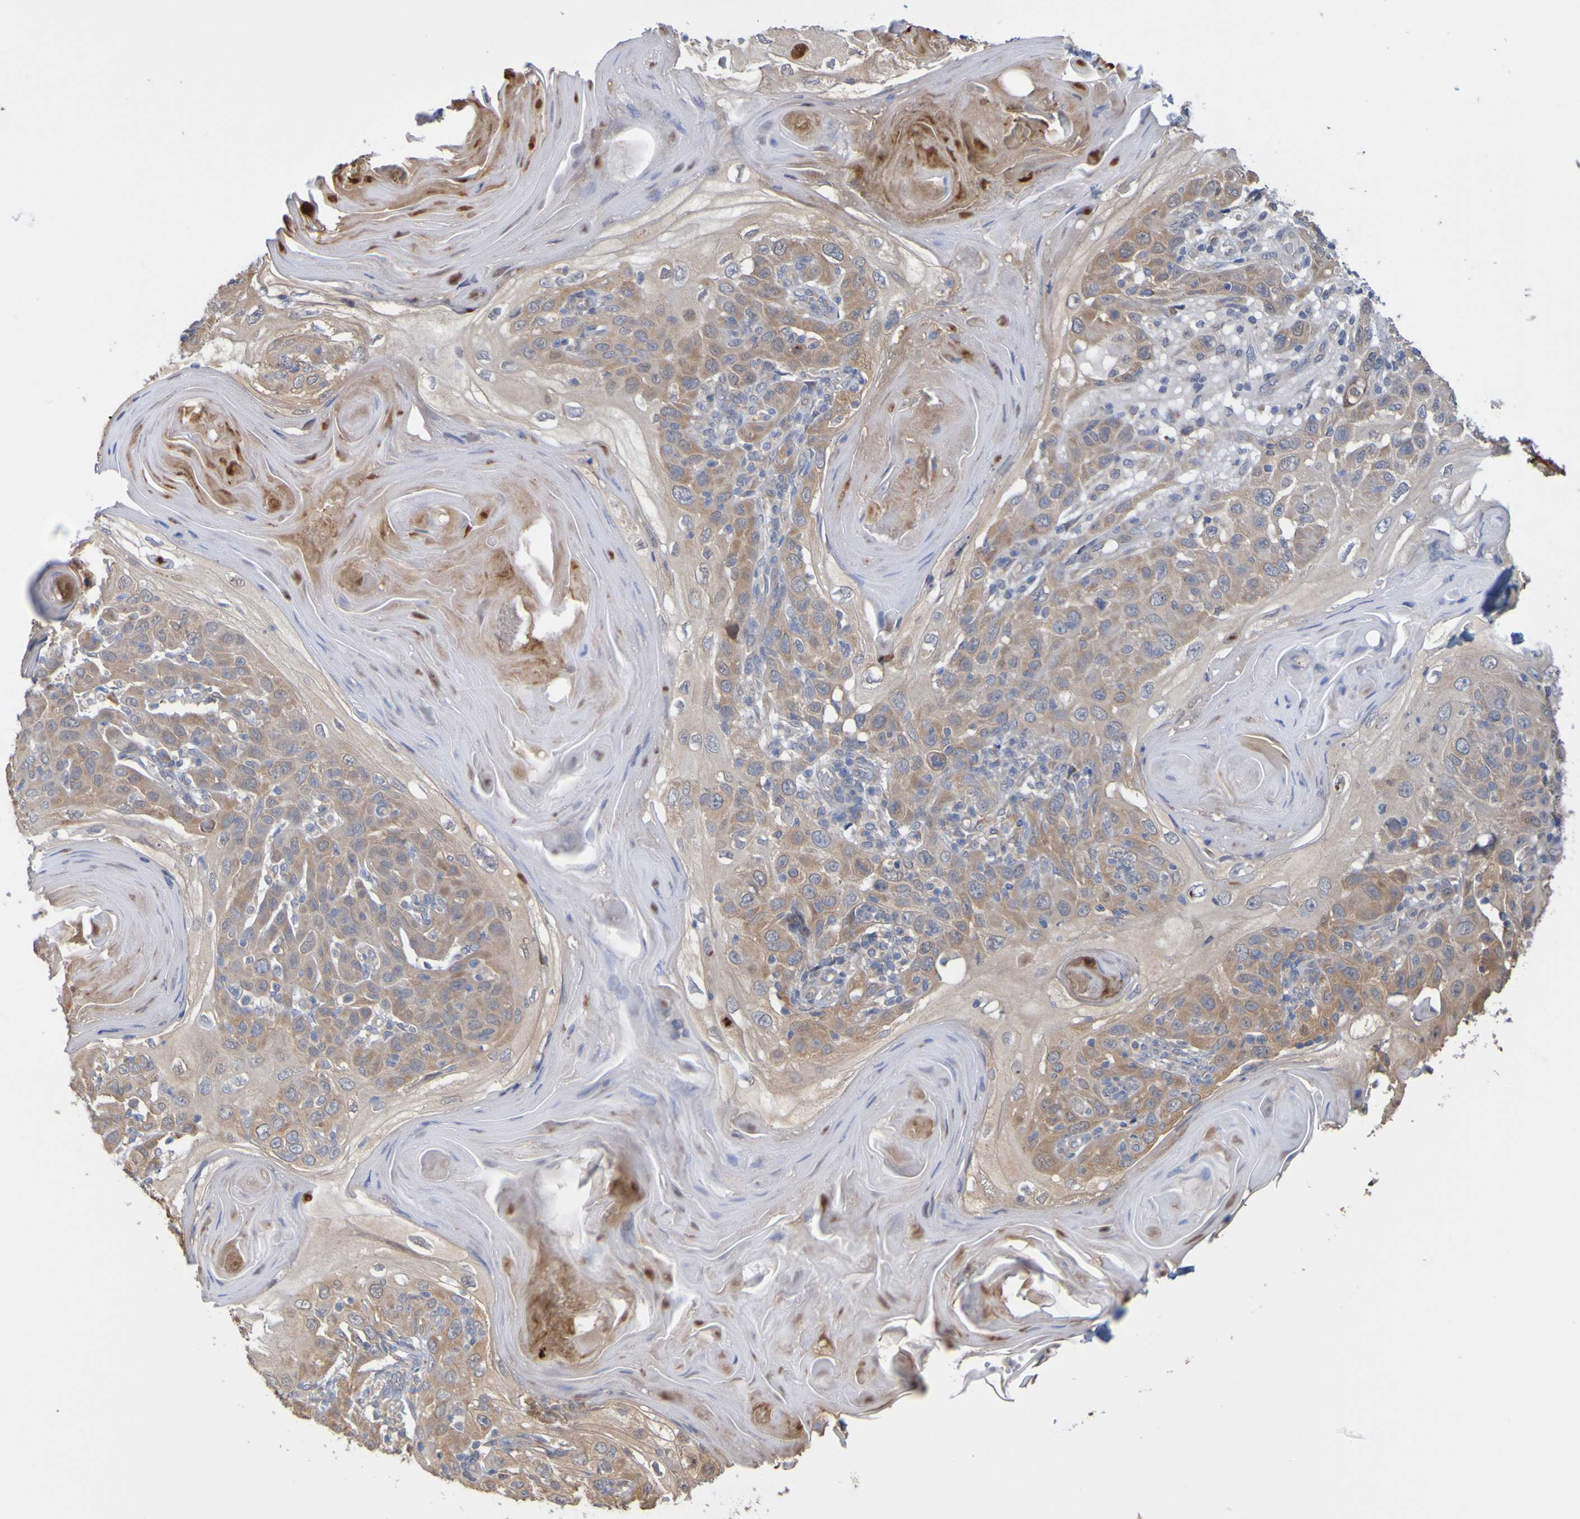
{"staining": {"intensity": "weak", "quantity": ">75%", "location": "cytoplasmic/membranous"}, "tissue": "skin cancer", "cell_type": "Tumor cells", "image_type": "cancer", "snomed": [{"axis": "morphology", "description": "Squamous cell carcinoma, NOS"}, {"axis": "topography", "description": "Skin"}], "caption": "Weak cytoplasmic/membranous expression for a protein is identified in approximately >75% of tumor cells of skin cancer using immunohistochemistry.", "gene": "NAV2", "patient": {"sex": "female", "age": 88}}